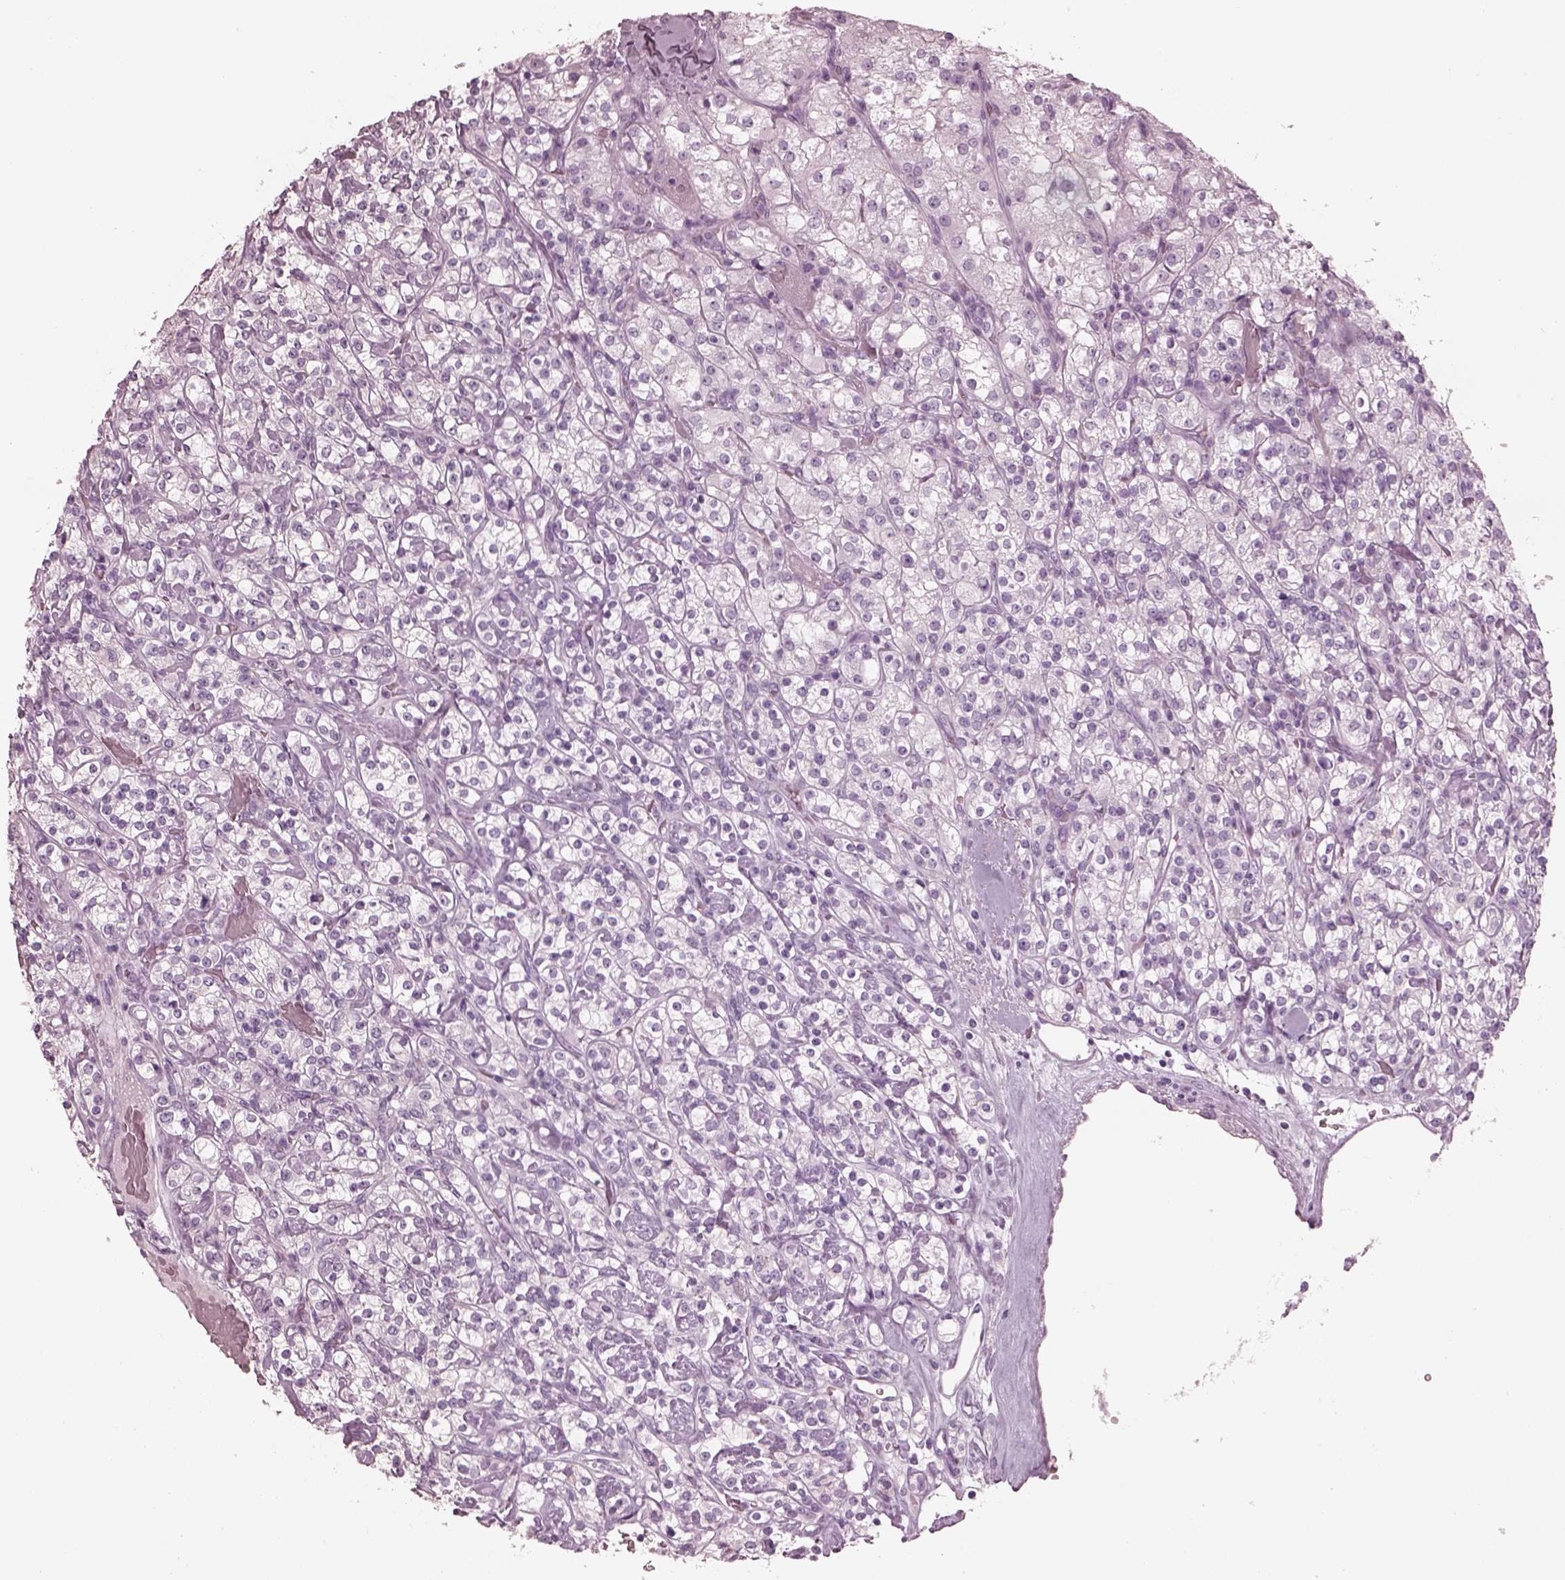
{"staining": {"intensity": "negative", "quantity": "none", "location": "none"}, "tissue": "renal cancer", "cell_type": "Tumor cells", "image_type": "cancer", "snomed": [{"axis": "morphology", "description": "Adenocarcinoma, NOS"}, {"axis": "topography", "description": "Kidney"}], "caption": "This image is of renal cancer stained with IHC to label a protein in brown with the nuclei are counter-stained blue. There is no positivity in tumor cells.", "gene": "FABP9", "patient": {"sex": "male", "age": 77}}